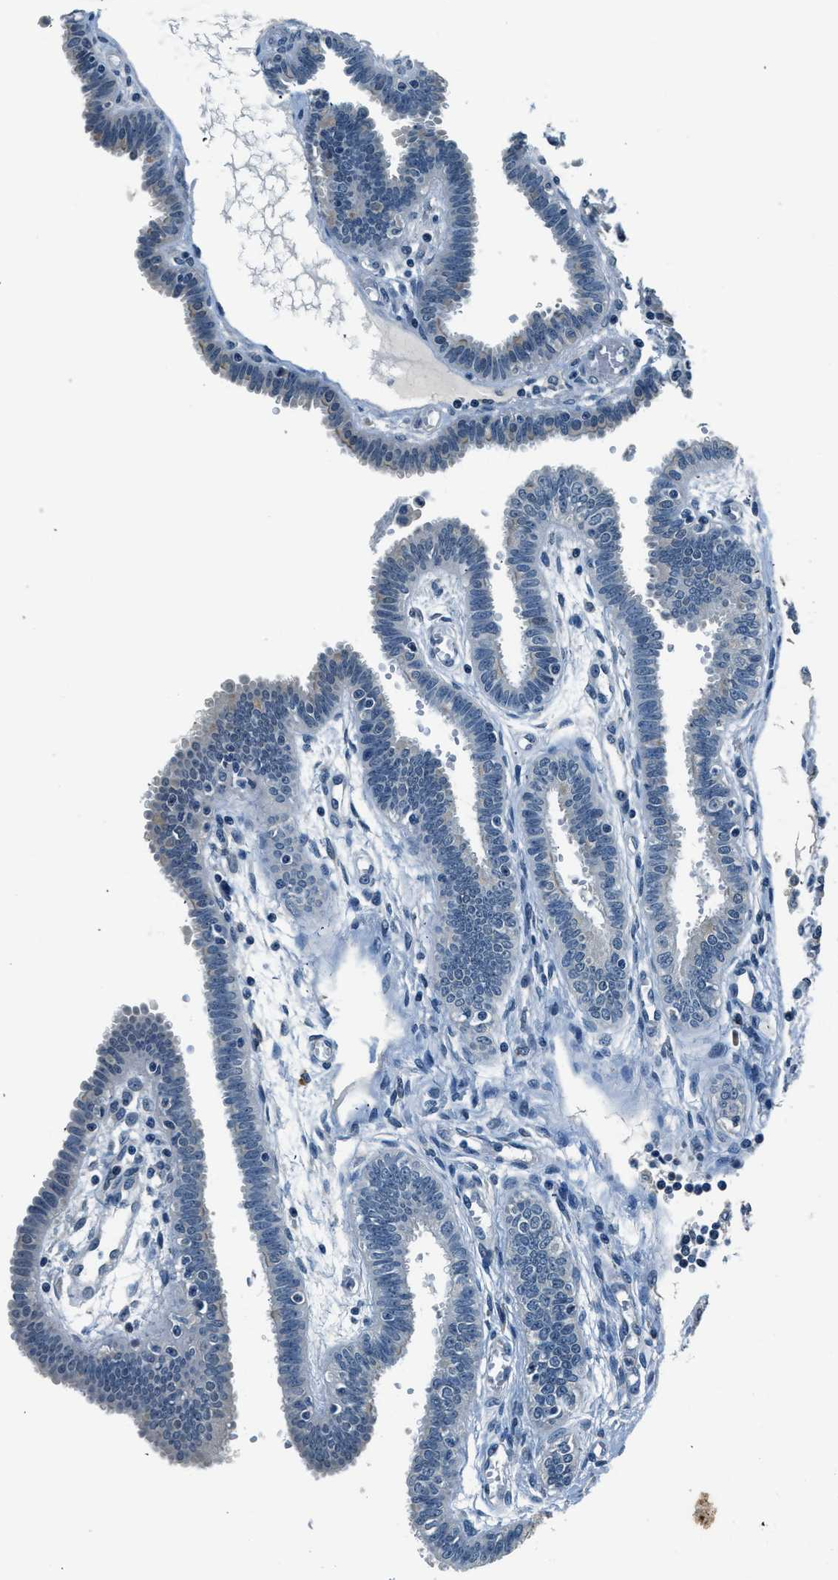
{"staining": {"intensity": "negative", "quantity": "none", "location": "none"}, "tissue": "fallopian tube", "cell_type": "Glandular cells", "image_type": "normal", "snomed": [{"axis": "morphology", "description": "Normal tissue, NOS"}, {"axis": "topography", "description": "Fallopian tube"}], "caption": "Immunohistochemical staining of normal fallopian tube exhibits no significant positivity in glandular cells.", "gene": "NME8", "patient": {"sex": "female", "age": 32}}